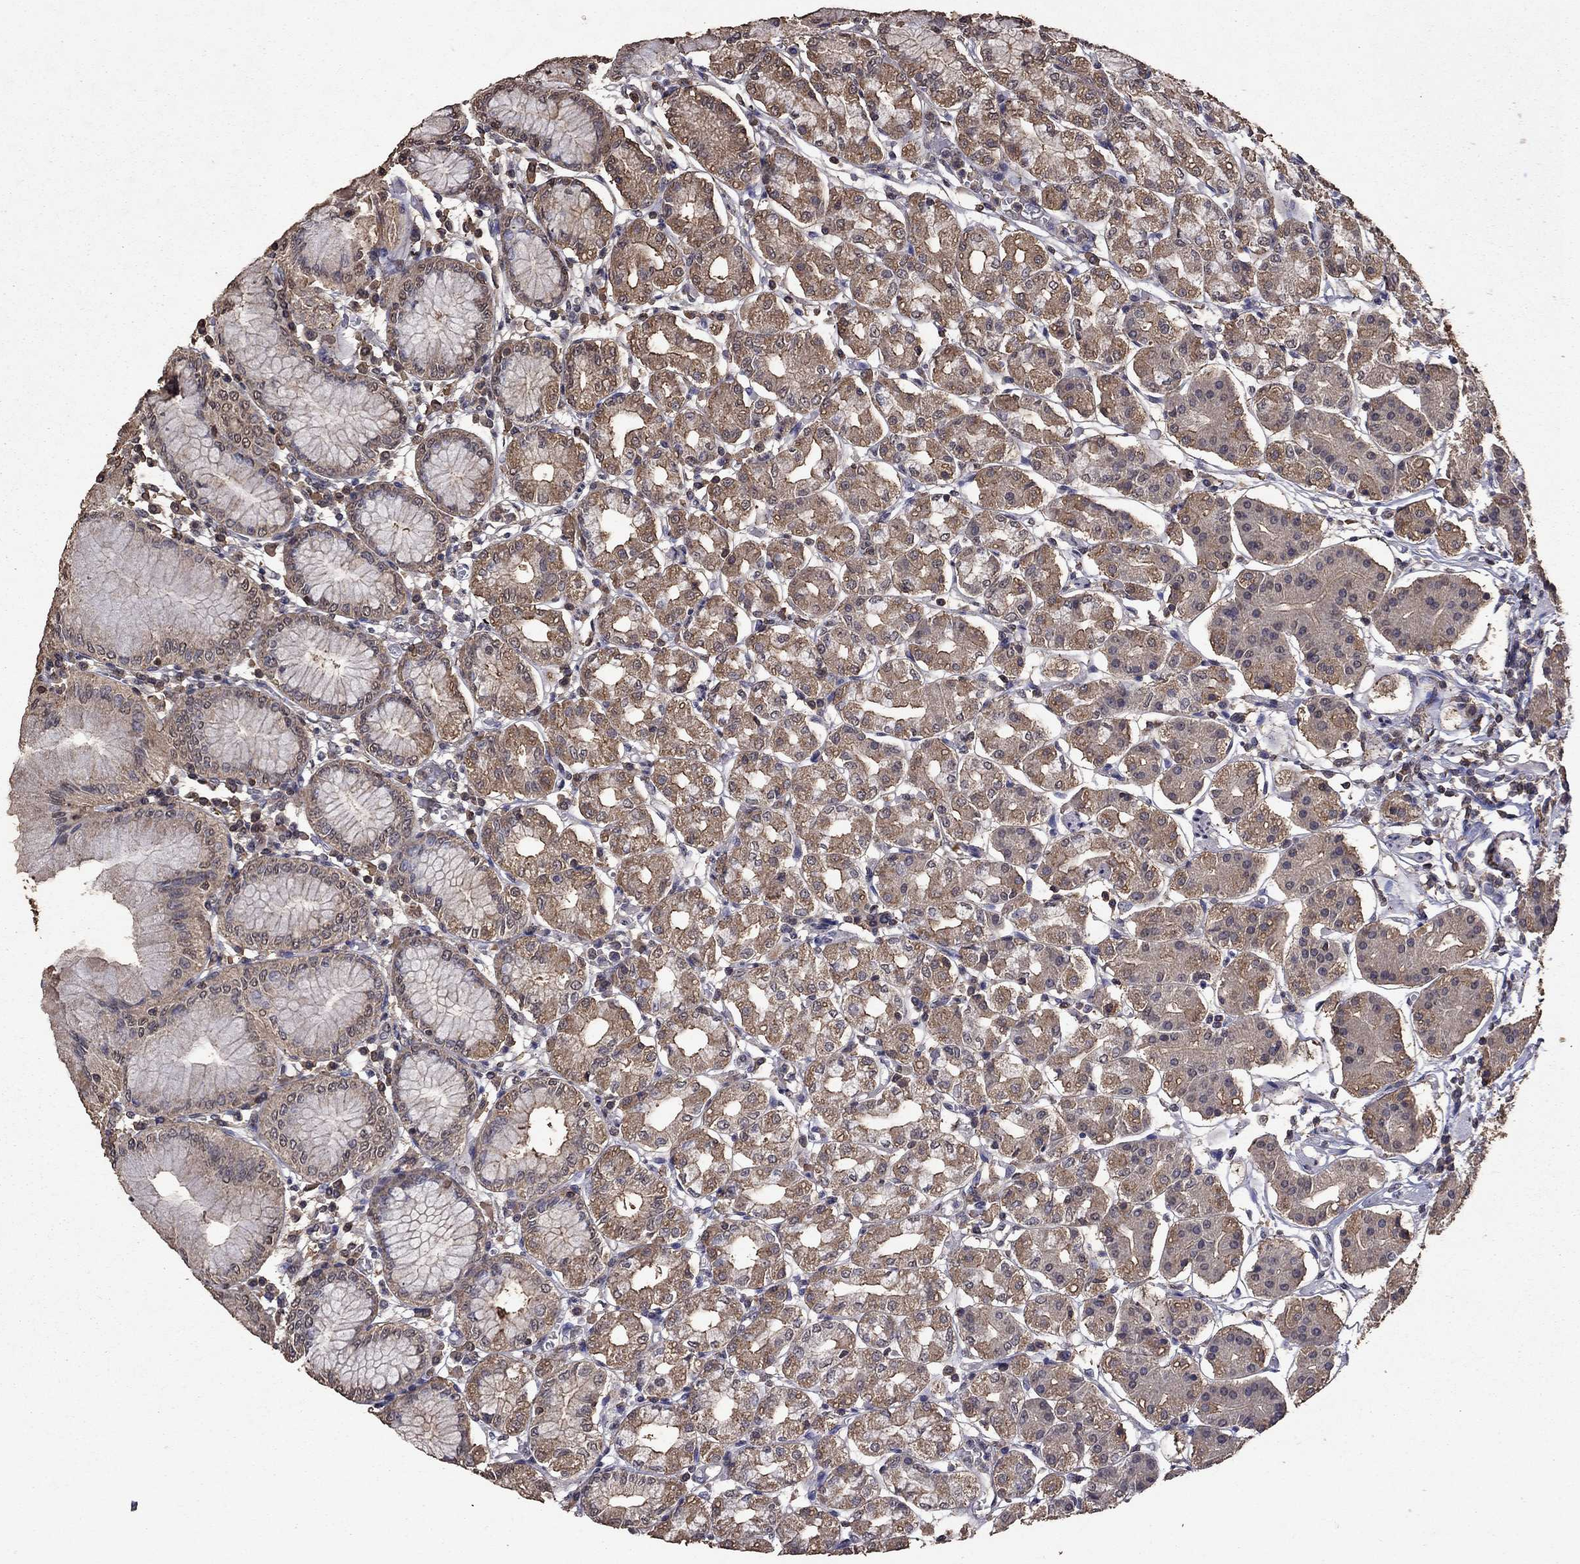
{"staining": {"intensity": "moderate", "quantity": ">75%", "location": "cytoplasmic/membranous"}, "tissue": "stomach", "cell_type": "Glandular cells", "image_type": "normal", "snomed": [{"axis": "morphology", "description": "Normal tissue, NOS"}, {"axis": "topography", "description": "Skeletal muscle"}, {"axis": "topography", "description": "Stomach"}], "caption": "Moderate cytoplasmic/membranous positivity for a protein is appreciated in about >75% of glandular cells of unremarkable stomach using immunohistochemistry.", "gene": "SERPINA5", "patient": {"sex": "female", "age": 57}}